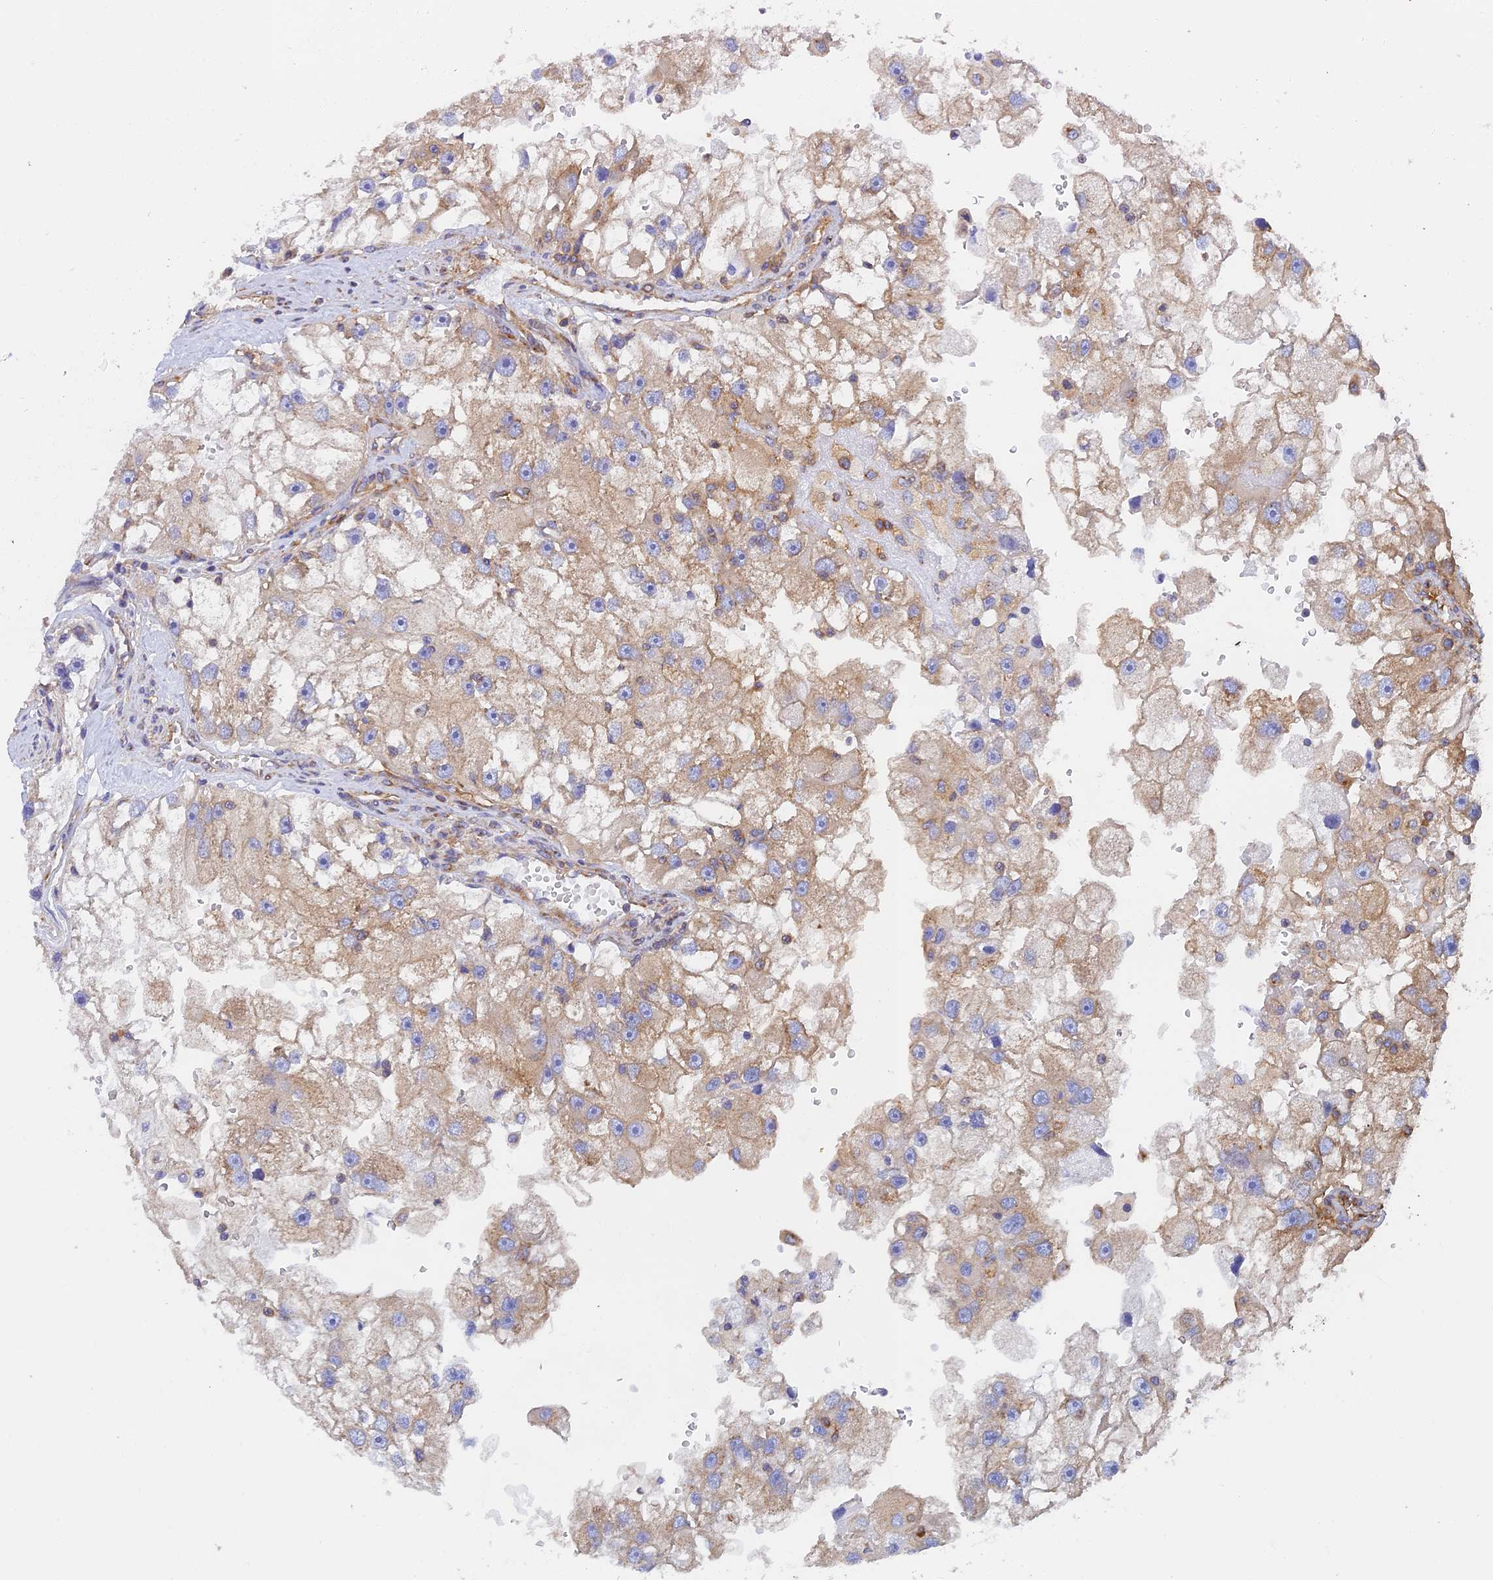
{"staining": {"intensity": "moderate", "quantity": ">75%", "location": "cytoplasmic/membranous"}, "tissue": "renal cancer", "cell_type": "Tumor cells", "image_type": "cancer", "snomed": [{"axis": "morphology", "description": "Adenocarcinoma, NOS"}, {"axis": "topography", "description": "Kidney"}], "caption": "Tumor cells demonstrate medium levels of moderate cytoplasmic/membranous expression in approximately >75% of cells in human renal adenocarcinoma.", "gene": "DCTN2", "patient": {"sex": "male", "age": 63}}